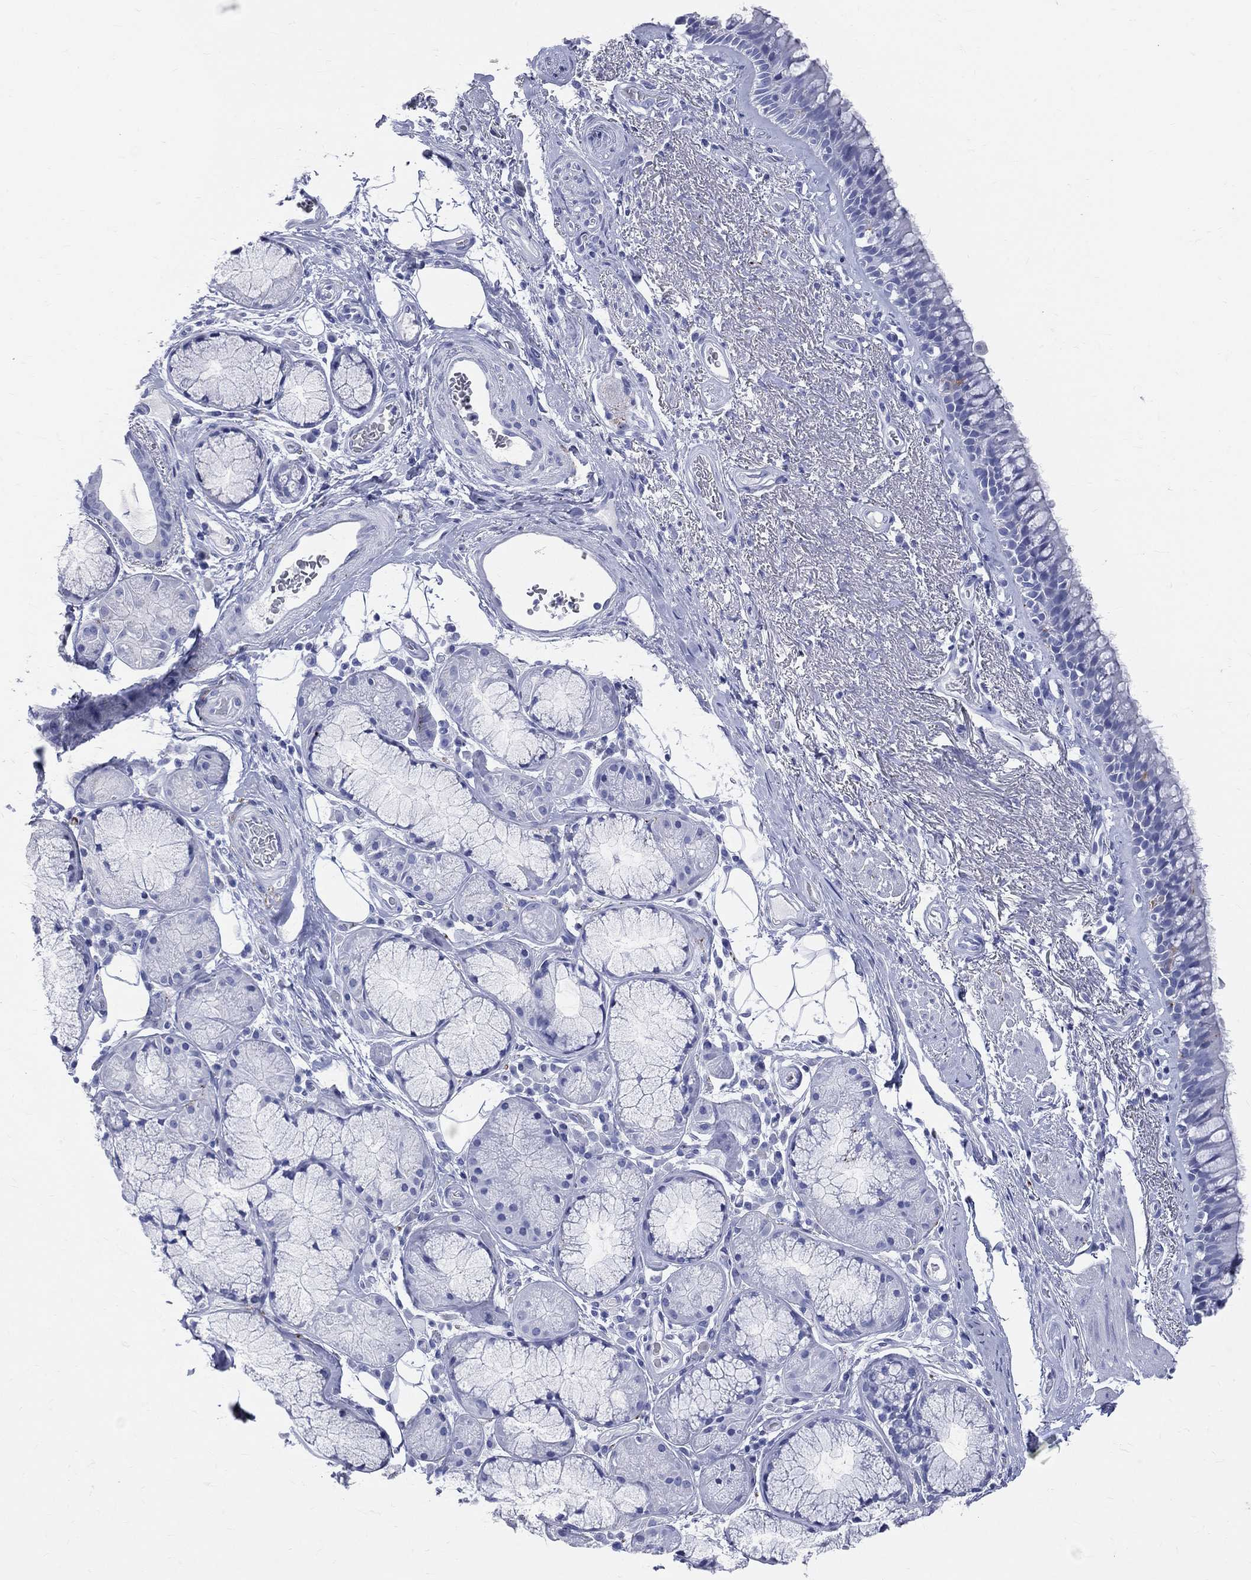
{"staining": {"intensity": "negative", "quantity": "none", "location": "none"}, "tissue": "bronchus", "cell_type": "Respiratory epithelial cells", "image_type": "normal", "snomed": [{"axis": "morphology", "description": "Normal tissue, NOS"}, {"axis": "topography", "description": "Bronchus"}], "caption": "Bronchus stained for a protein using immunohistochemistry (IHC) demonstrates no staining respiratory epithelial cells.", "gene": "SYP", "patient": {"sex": "male", "age": 82}}